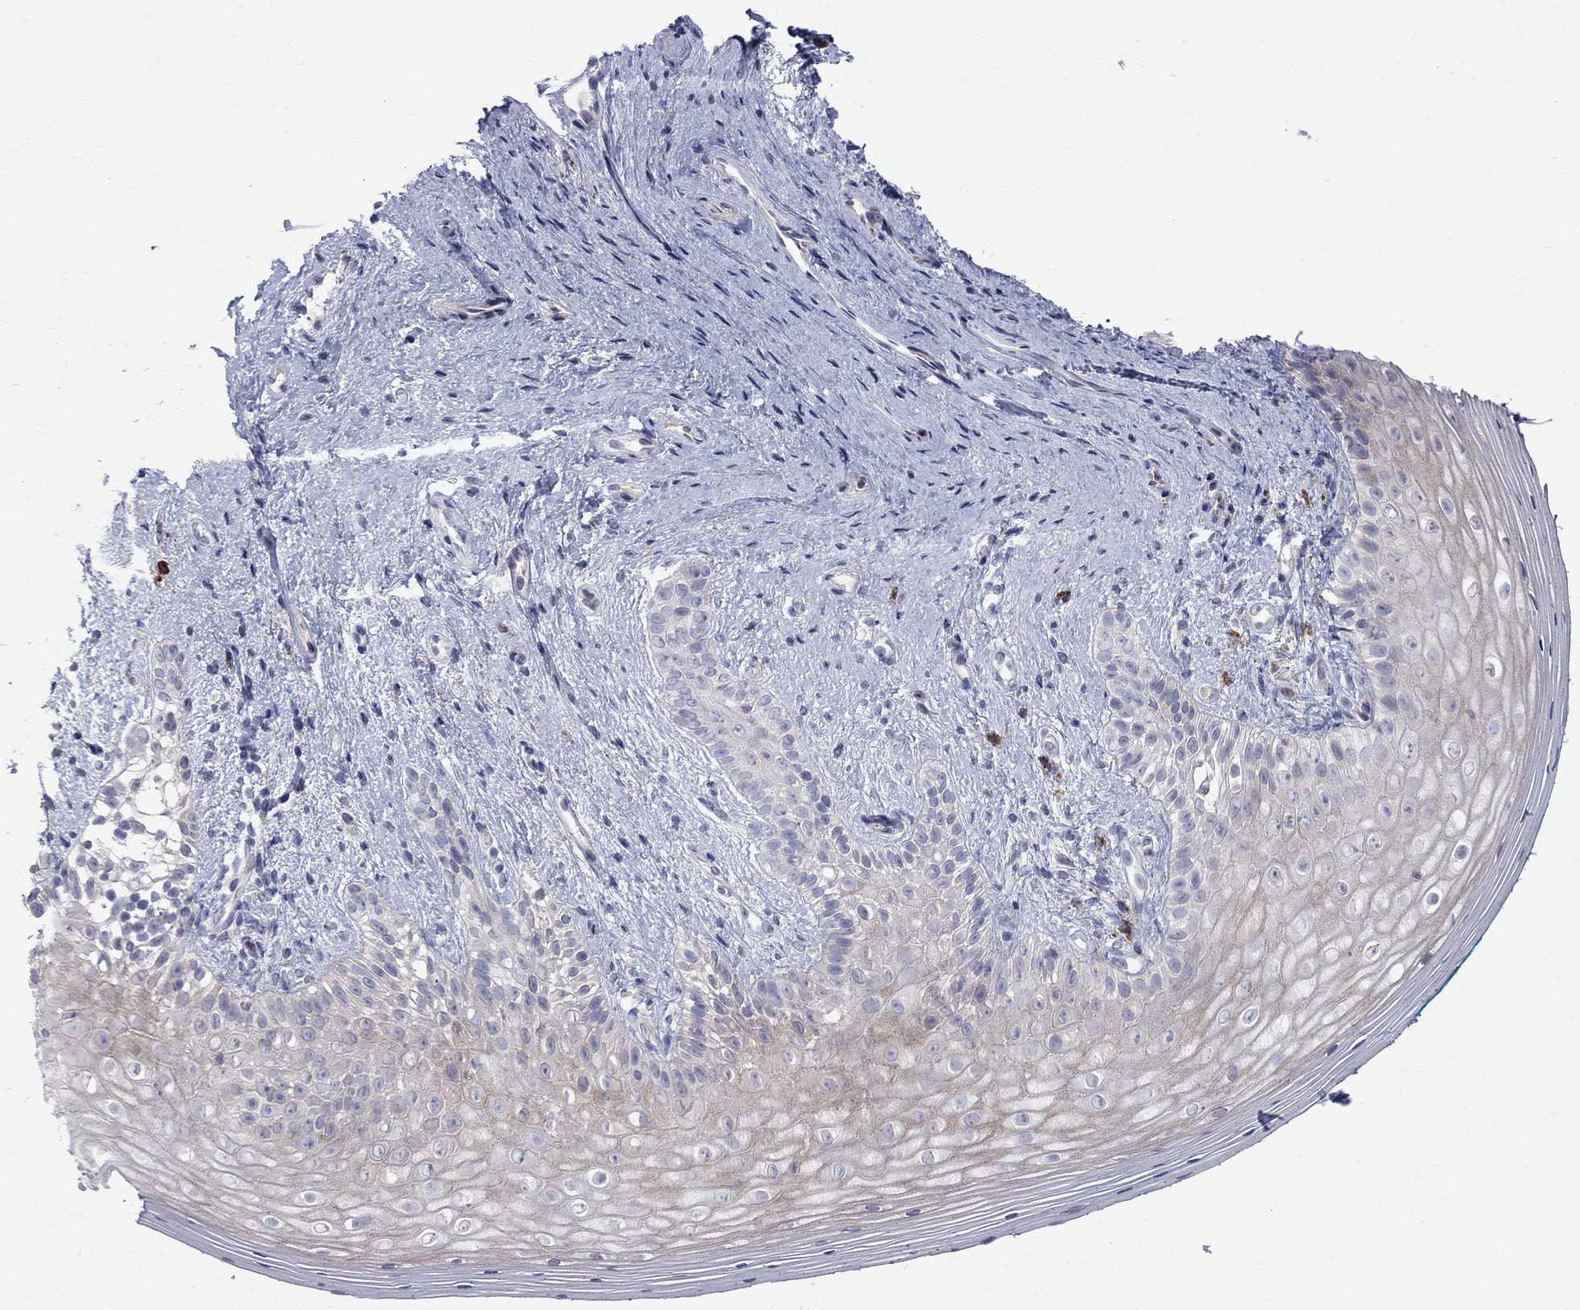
{"staining": {"intensity": "negative", "quantity": "none", "location": "none"}, "tissue": "vagina", "cell_type": "Squamous epithelial cells", "image_type": "normal", "snomed": [{"axis": "morphology", "description": "Normal tissue, NOS"}, {"axis": "topography", "description": "Vagina"}], "caption": "Squamous epithelial cells show no significant positivity in benign vagina. Nuclei are stained in blue.", "gene": "ASNS", "patient": {"sex": "female", "age": 47}}